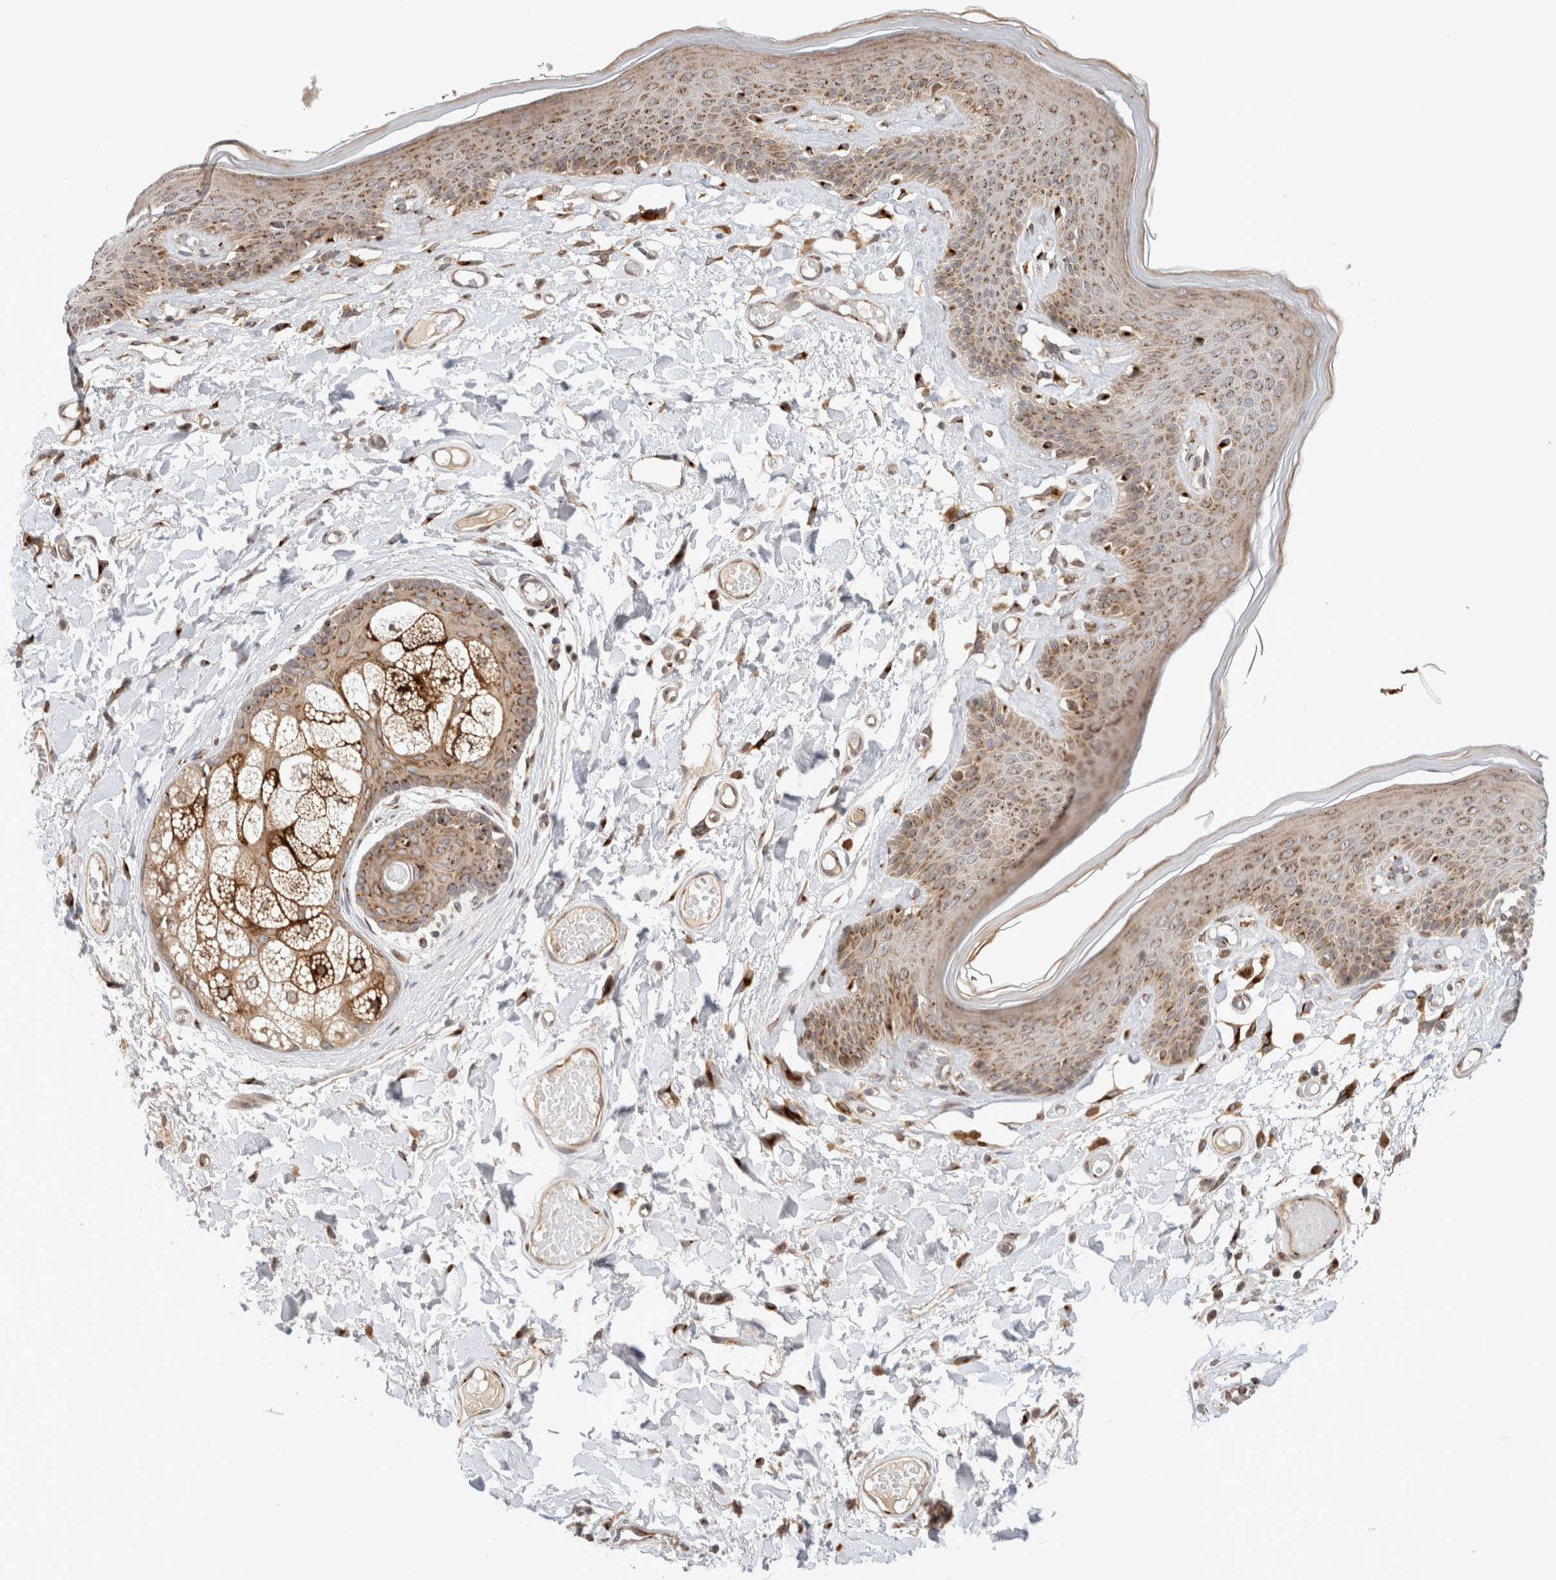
{"staining": {"intensity": "strong", "quantity": ">75%", "location": "cytoplasmic/membranous"}, "tissue": "skin", "cell_type": "Epidermal cells", "image_type": "normal", "snomed": [{"axis": "morphology", "description": "Normal tissue, NOS"}, {"axis": "topography", "description": "Vulva"}], "caption": "Skin stained with a brown dye shows strong cytoplasmic/membranous positive positivity in approximately >75% of epidermal cells.", "gene": "GCN1", "patient": {"sex": "female", "age": 73}}